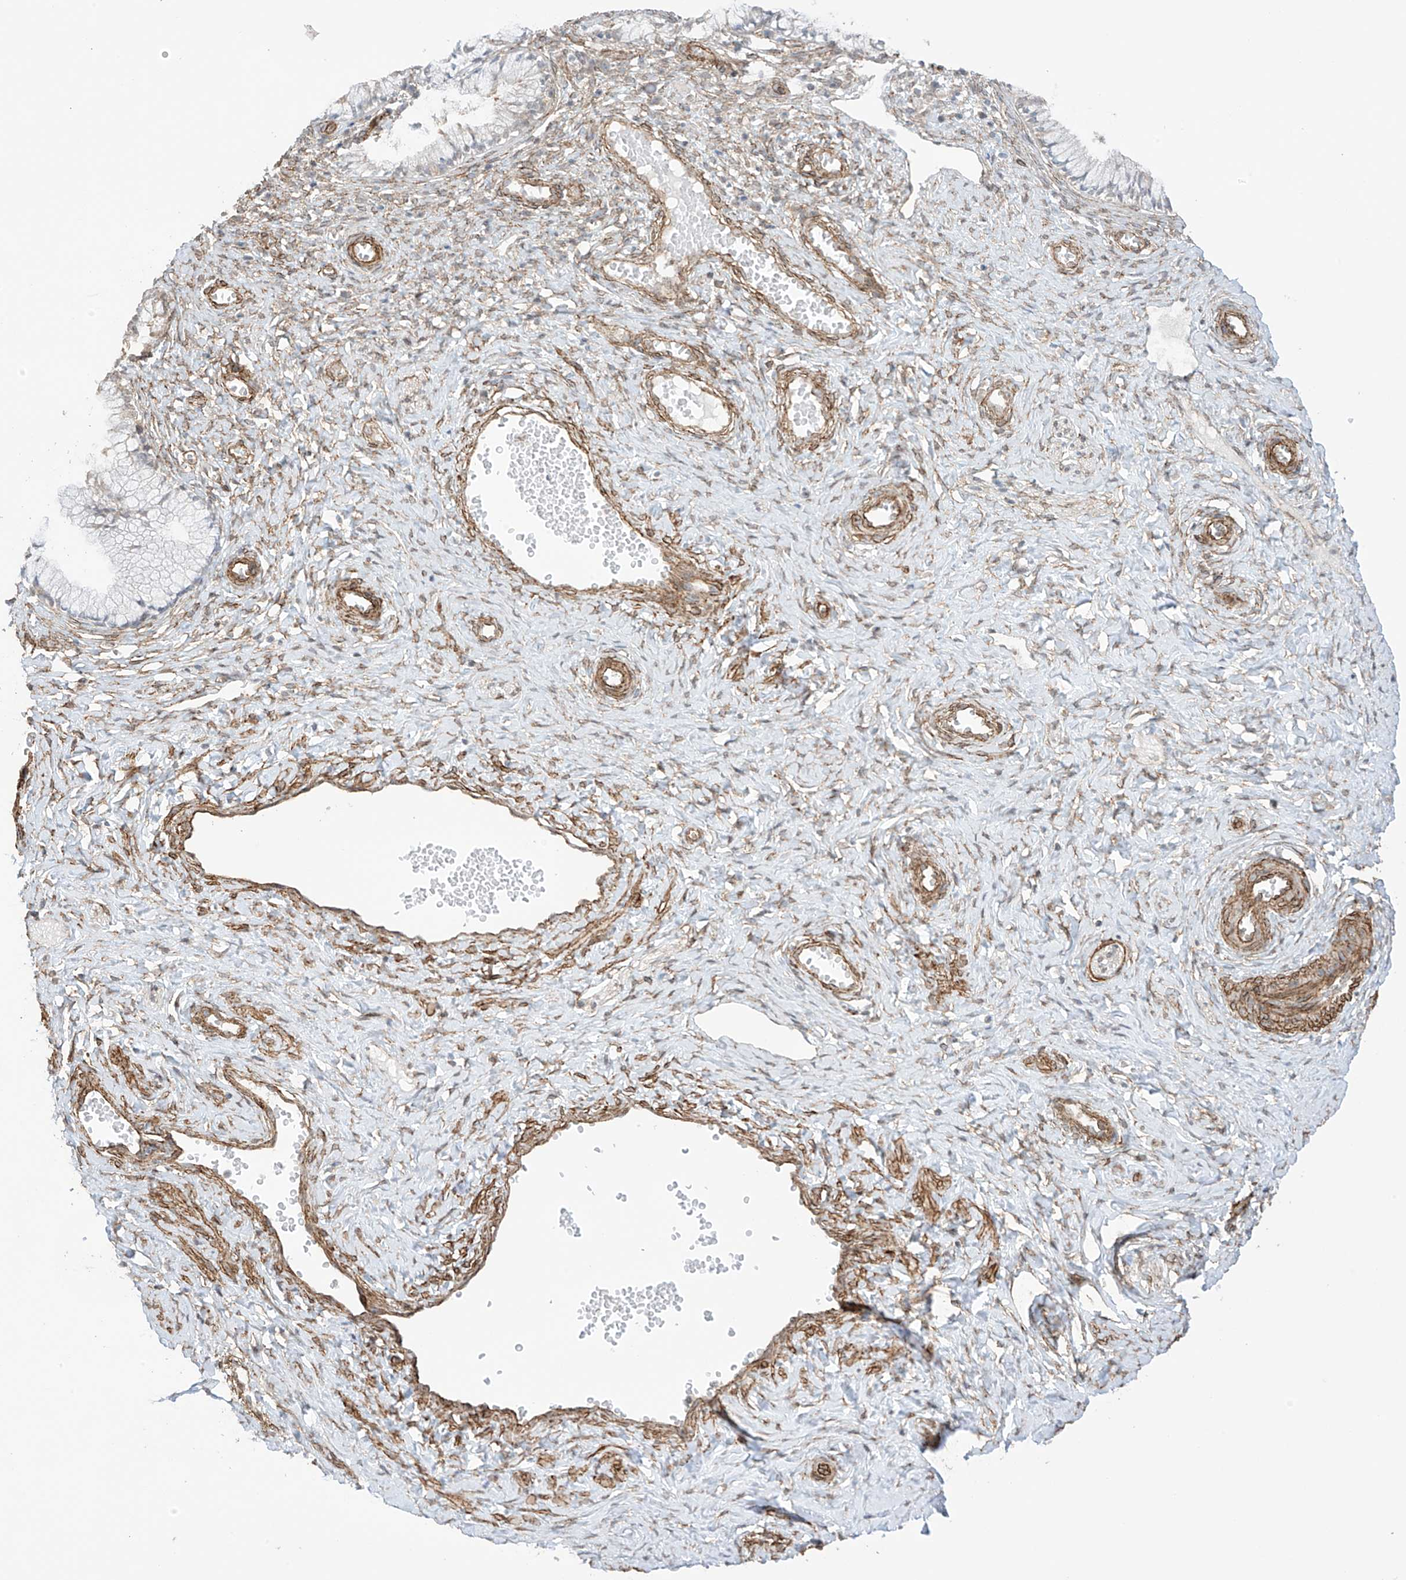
{"staining": {"intensity": "negative", "quantity": "none", "location": "none"}, "tissue": "cervix", "cell_type": "Glandular cells", "image_type": "normal", "snomed": [{"axis": "morphology", "description": "Normal tissue, NOS"}, {"axis": "topography", "description": "Cervix"}], "caption": "A high-resolution image shows IHC staining of benign cervix, which shows no significant expression in glandular cells.", "gene": "TTLL5", "patient": {"sex": "female", "age": 27}}